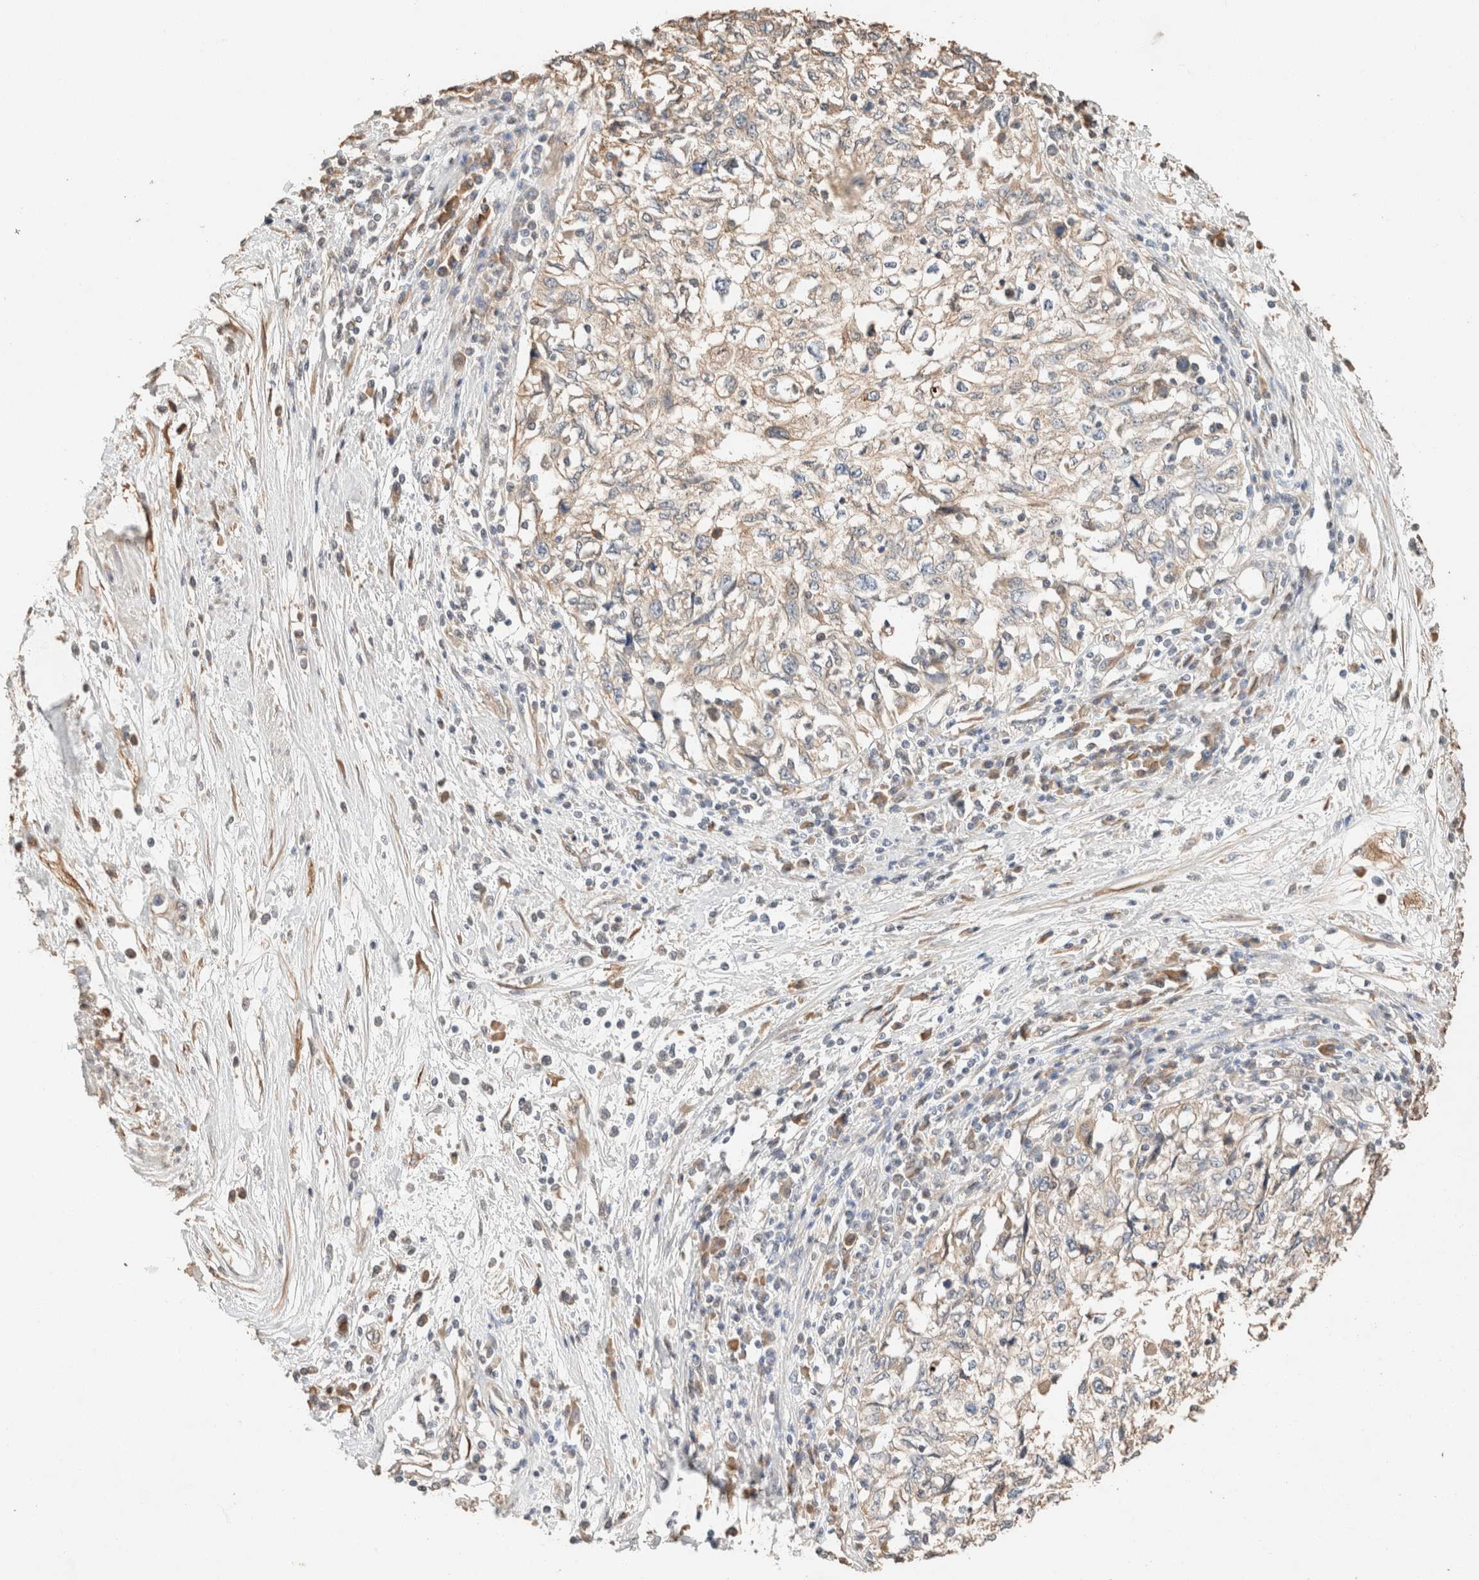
{"staining": {"intensity": "negative", "quantity": "none", "location": "none"}, "tissue": "cervical cancer", "cell_type": "Tumor cells", "image_type": "cancer", "snomed": [{"axis": "morphology", "description": "Squamous cell carcinoma, NOS"}, {"axis": "topography", "description": "Cervix"}], "caption": "A high-resolution histopathology image shows IHC staining of cervical squamous cell carcinoma, which shows no significant positivity in tumor cells.", "gene": "TUBD1", "patient": {"sex": "female", "age": 57}}